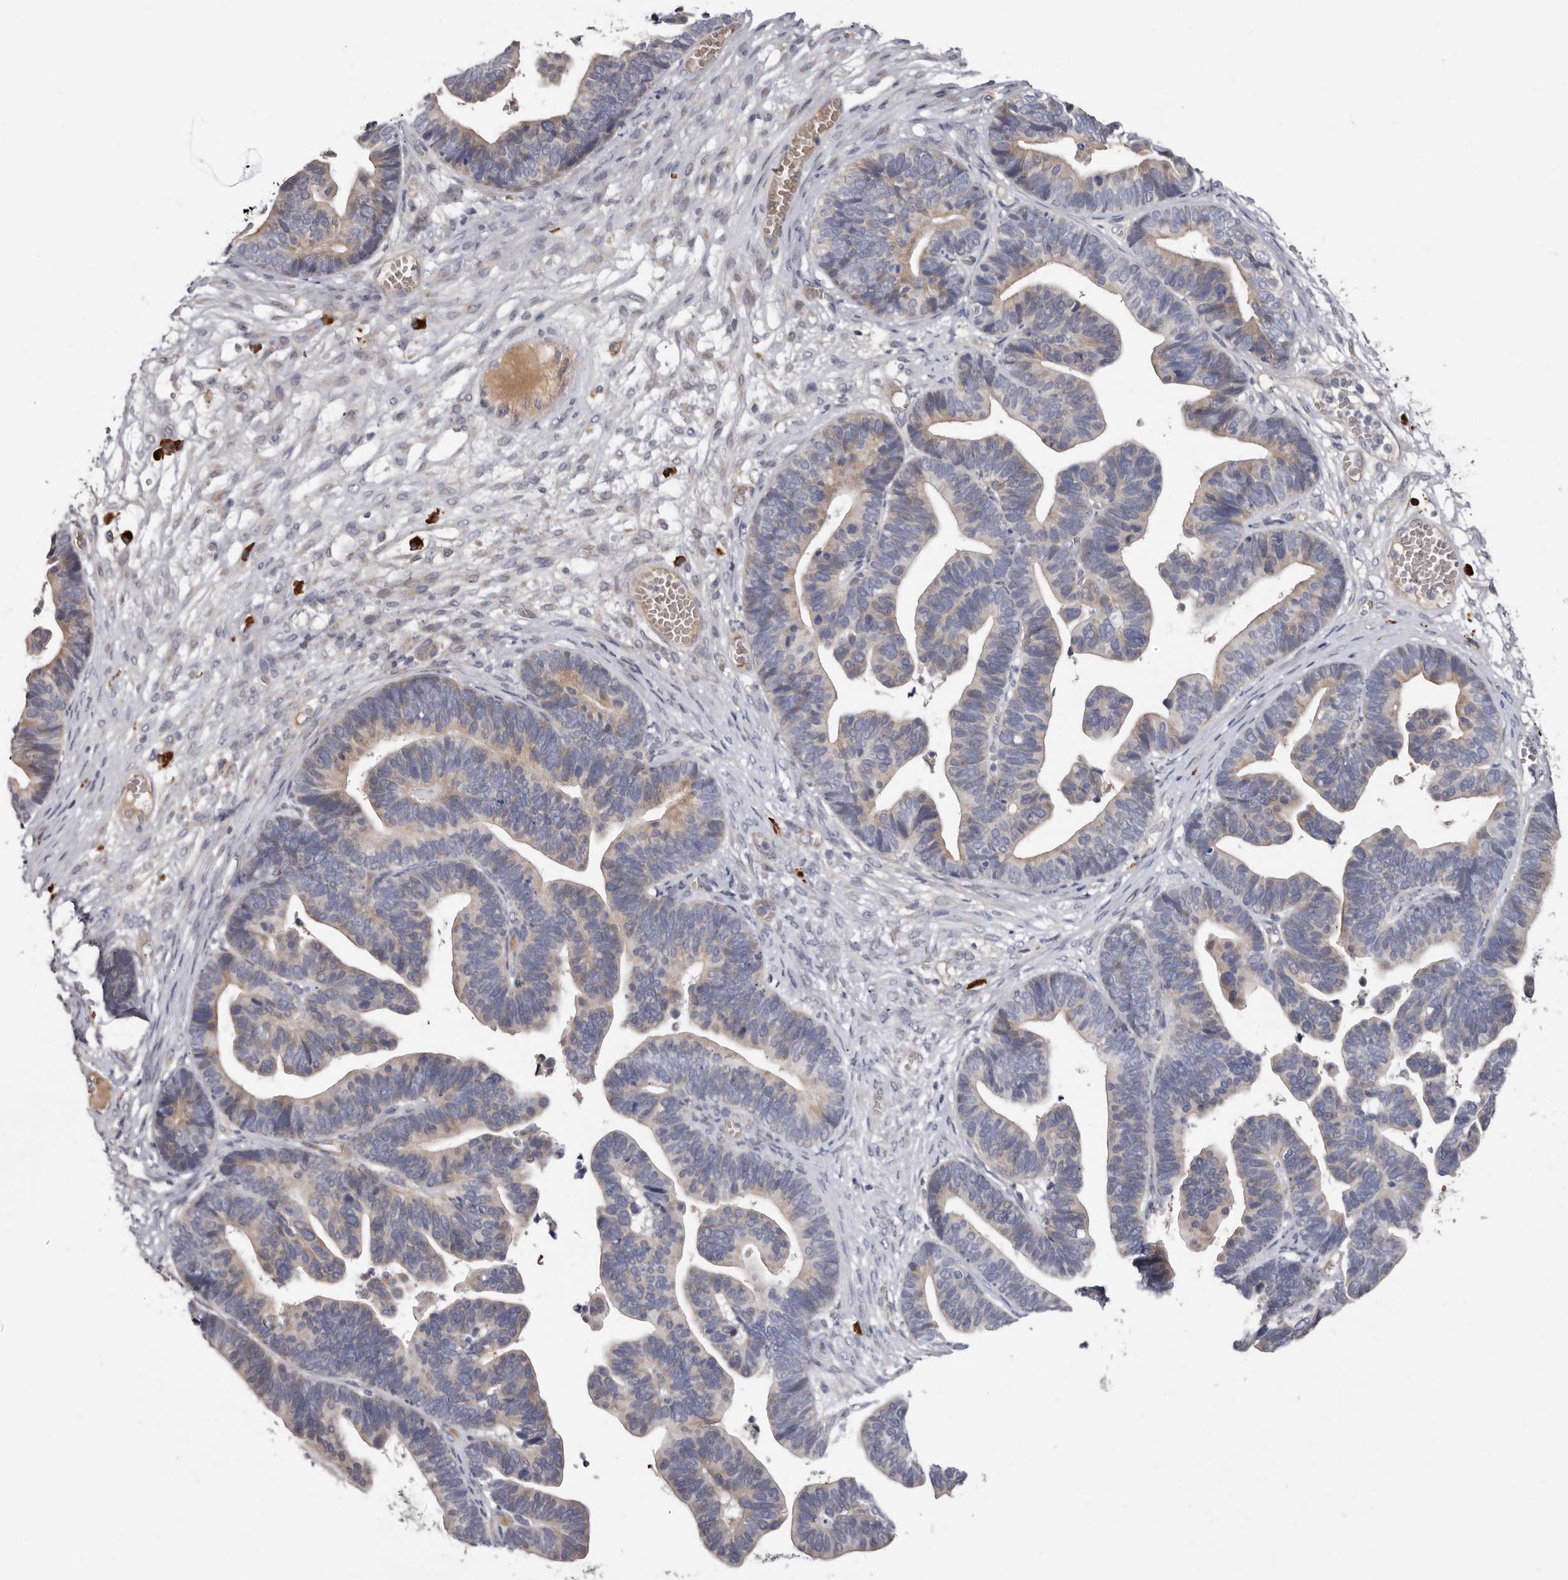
{"staining": {"intensity": "weak", "quantity": "25%-75%", "location": "cytoplasmic/membranous"}, "tissue": "ovarian cancer", "cell_type": "Tumor cells", "image_type": "cancer", "snomed": [{"axis": "morphology", "description": "Cystadenocarcinoma, serous, NOS"}, {"axis": "topography", "description": "Ovary"}], "caption": "This image displays immunohistochemistry staining of human ovarian cancer, with low weak cytoplasmic/membranous positivity in about 25%-75% of tumor cells.", "gene": "SPTA1", "patient": {"sex": "female", "age": 56}}